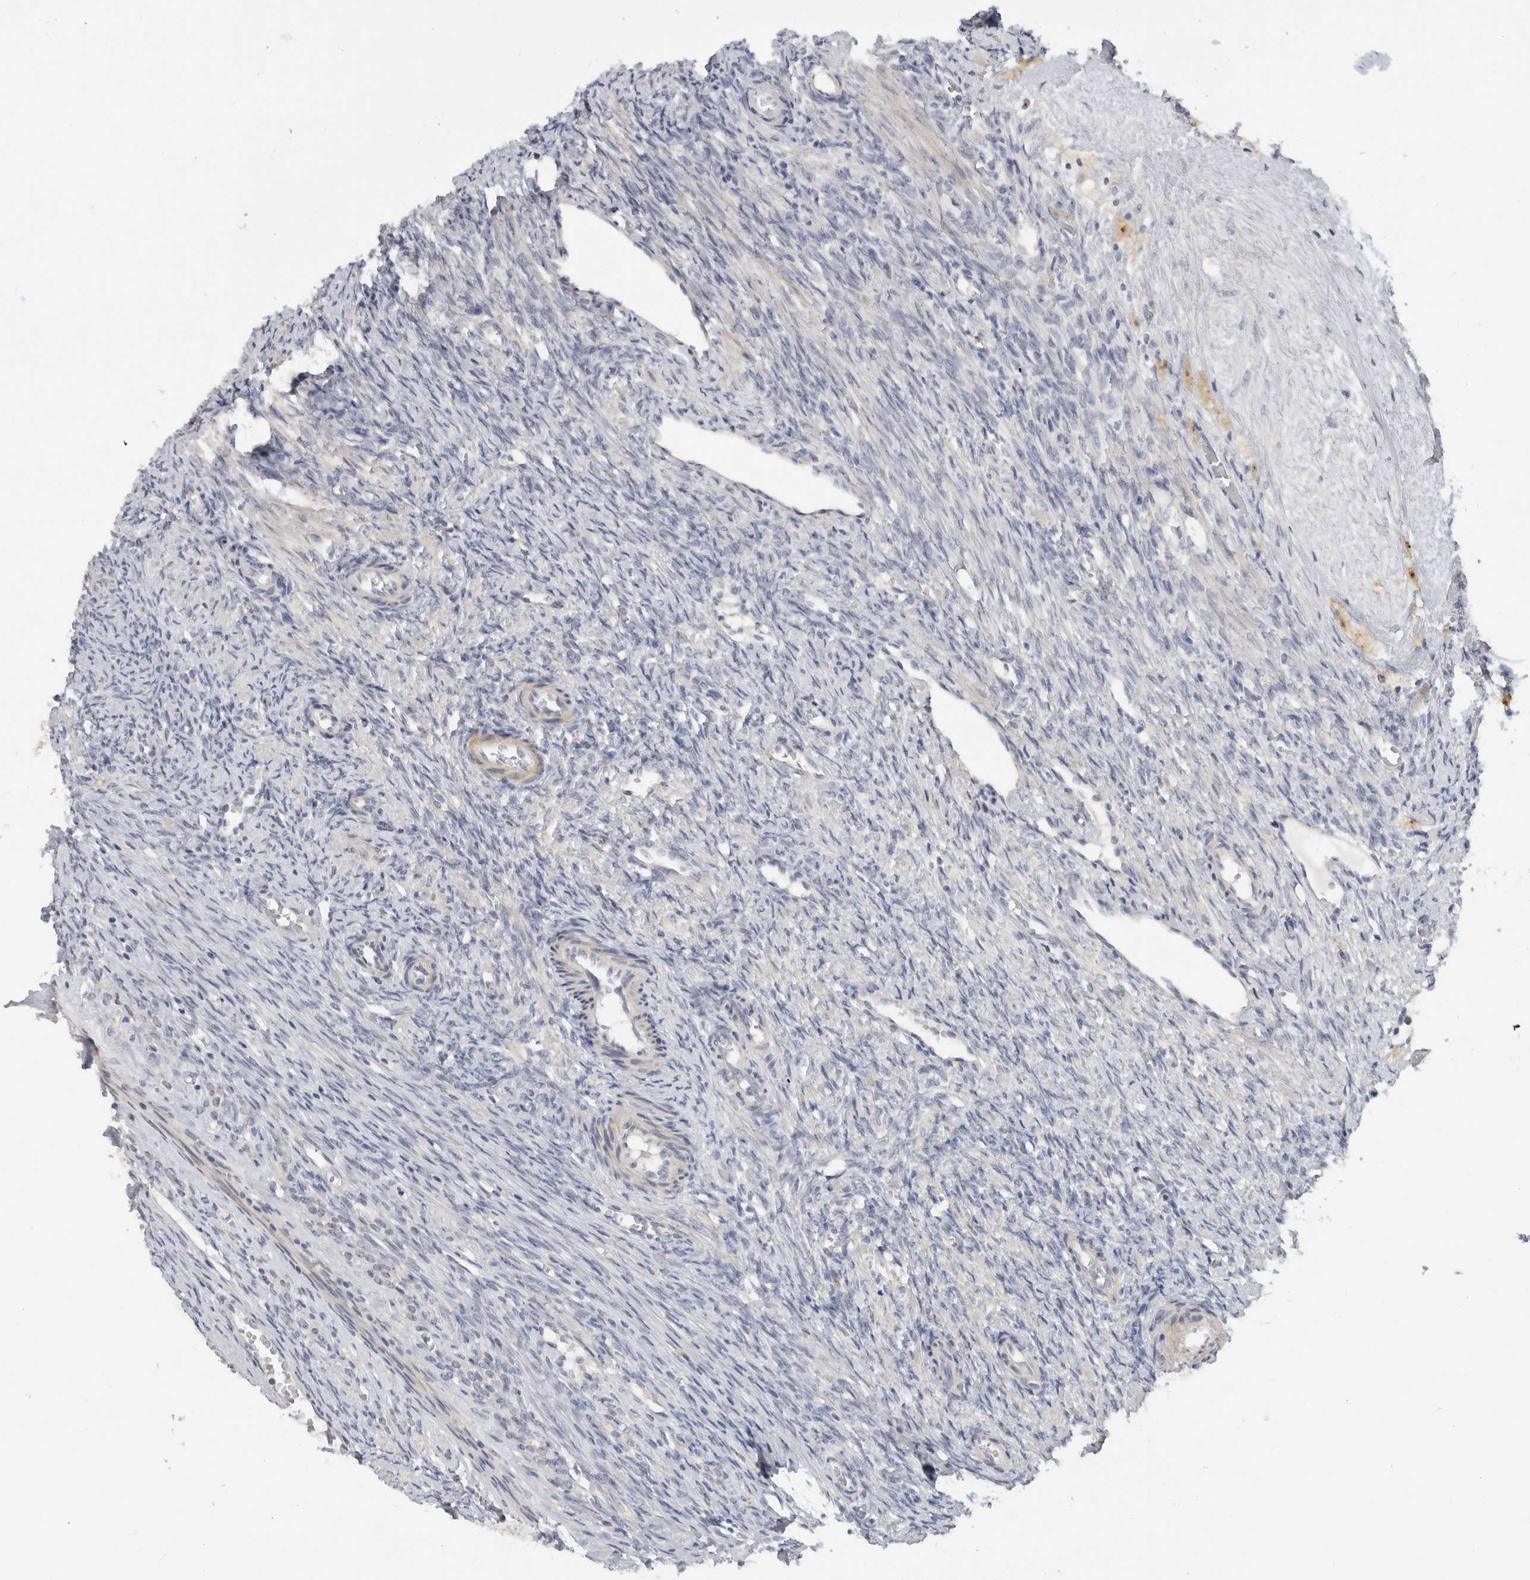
{"staining": {"intensity": "weak", "quantity": ">75%", "location": "cytoplasmic/membranous"}, "tissue": "ovary", "cell_type": "Follicle cells", "image_type": "normal", "snomed": [{"axis": "morphology", "description": "Normal tissue, NOS"}, {"axis": "topography", "description": "Ovary"}], "caption": "Weak cytoplasmic/membranous expression is appreciated in about >75% of follicle cells in benign ovary.", "gene": "MGAT1", "patient": {"sex": "female", "age": 41}}